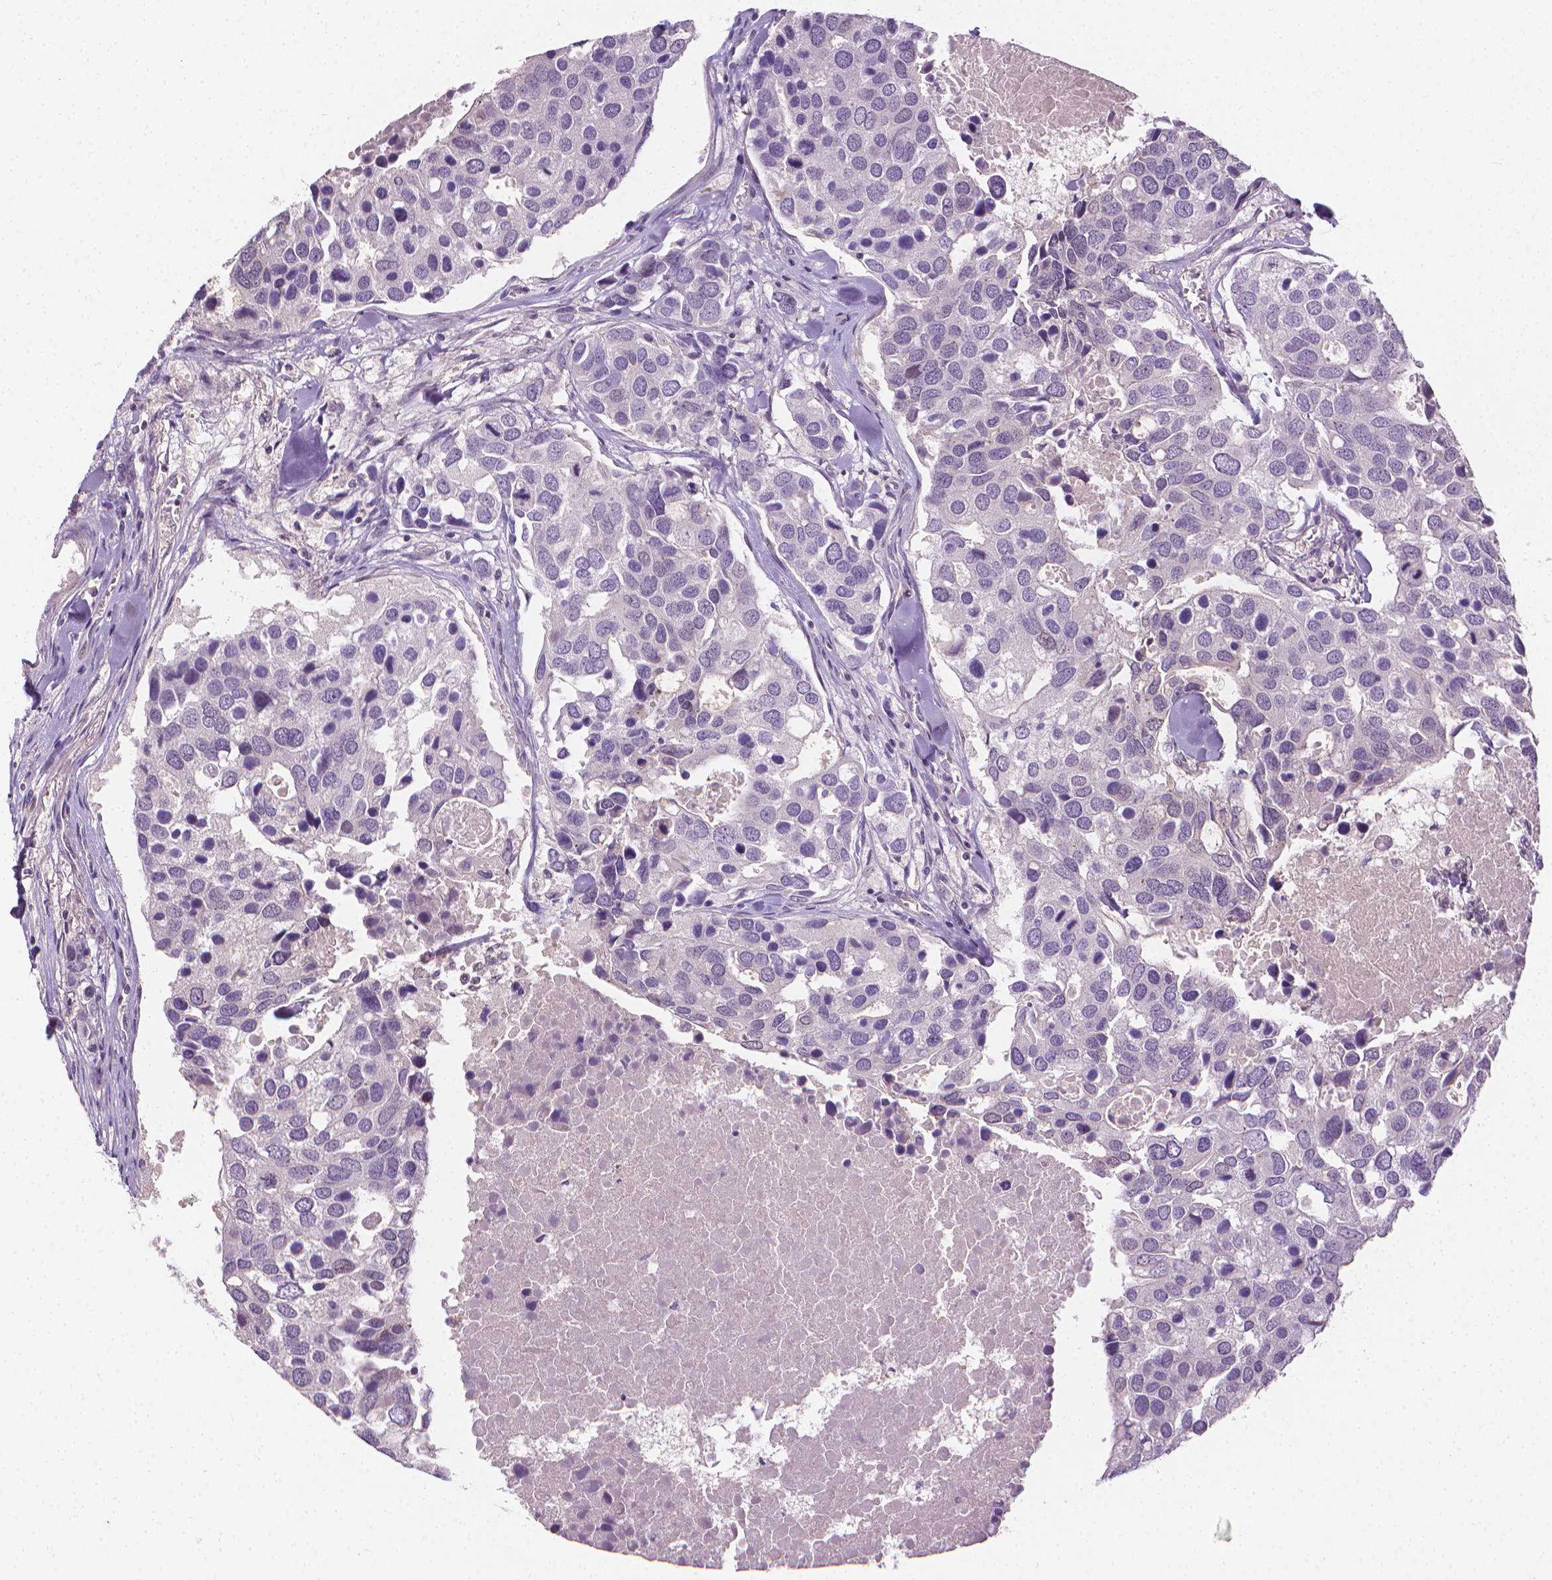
{"staining": {"intensity": "negative", "quantity": "none", "location": "none"}, "tissue": "breast cancer", "cell_type": "Tumor cells", "image_type": "cancer", "snomed": [{"axis": "morphology", "description": "Duct carcinoma"}, {"axis": "topography", "description": "Breast"}], "caption": "The image reveals no significant staining in tumor cells of breast invasive ductal carcinoma.", "gene": "NCAN", "patient": {"sex": "female", "age": 83}}